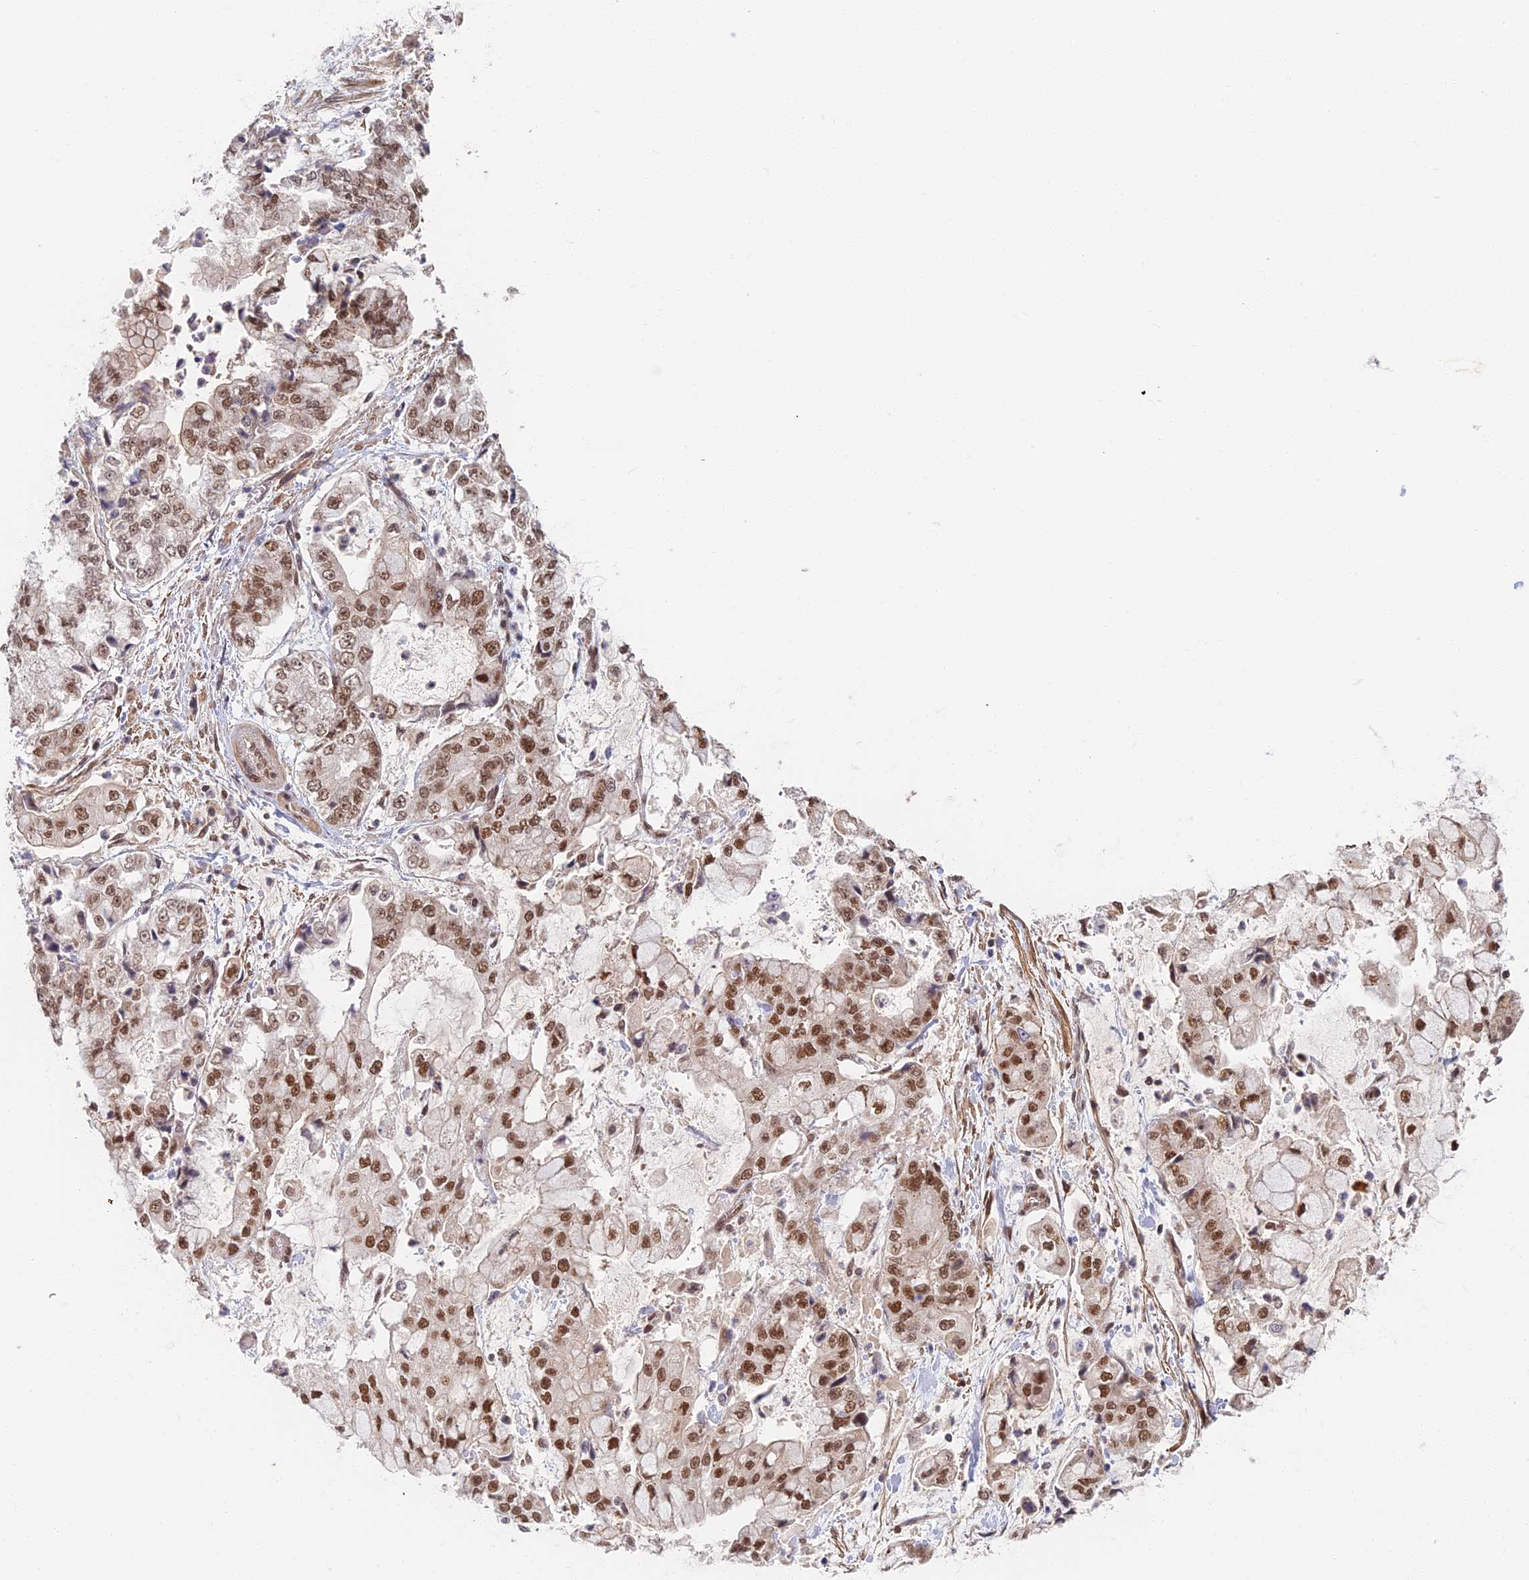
{"staining": {"intensity": "strong", "quantity": ">75%", "location": "nuclear"}, "tissue": "stomach cancer", "cell_type": "Tumor cells", "image_type": "cancer", "snomed": [{"axis": "morphology", "description": "Adenocarcinoma, NOS"}, {"axis": "topography", "description": "Stomach"}], "caption": "Immunohistochemistry (DAB (3,3'-diaminobenzidine)) staining of stomach cancer exhibits strong nuclear protein positivity in about >75% of tumor cells. (DAB IHC, brown staining for protein, blue staining for nuclei).", "gene": "TCEA2", "patient": {"sex": "male", "age": 76}}